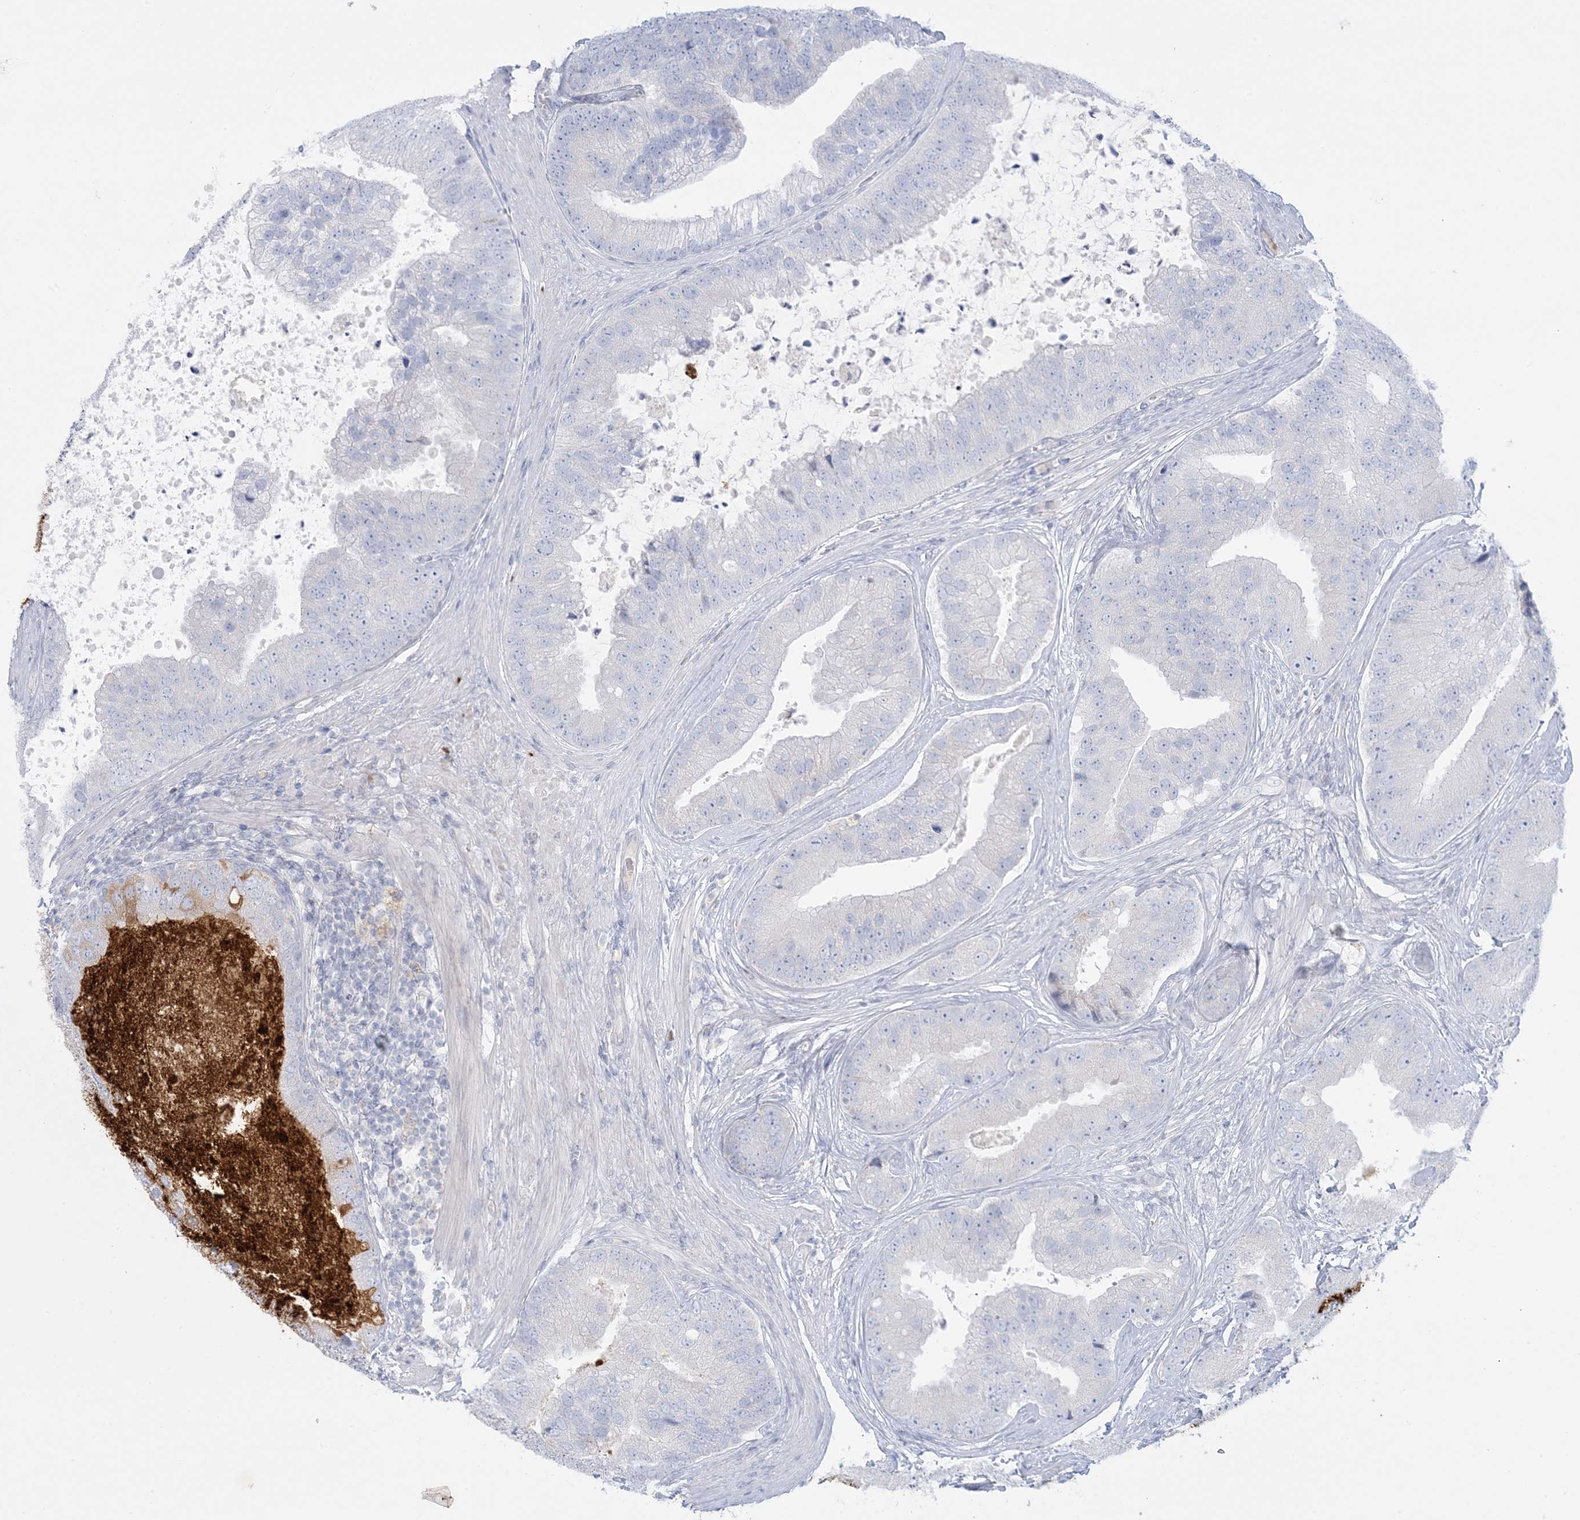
{"staining": {"intensity": "negative", "quantity": "none", "location": "none"}, "tissue": "prostate cancer", "cell_type": "Tumor cells", "image_type": "cancer", "snomed": [{"axis": "morphology", "description": "Adenocarcinoma, High grade"}, {"axis": "topography", "description": "Prostate"}], "caption": "Tumor cells show no significant protein expression in prostate cancer (adenocarcinoma (high-grade)). Nuclei are stained in blue.", "gene": "KCTD6", "patient": {"sex": "male", "age": 70}}